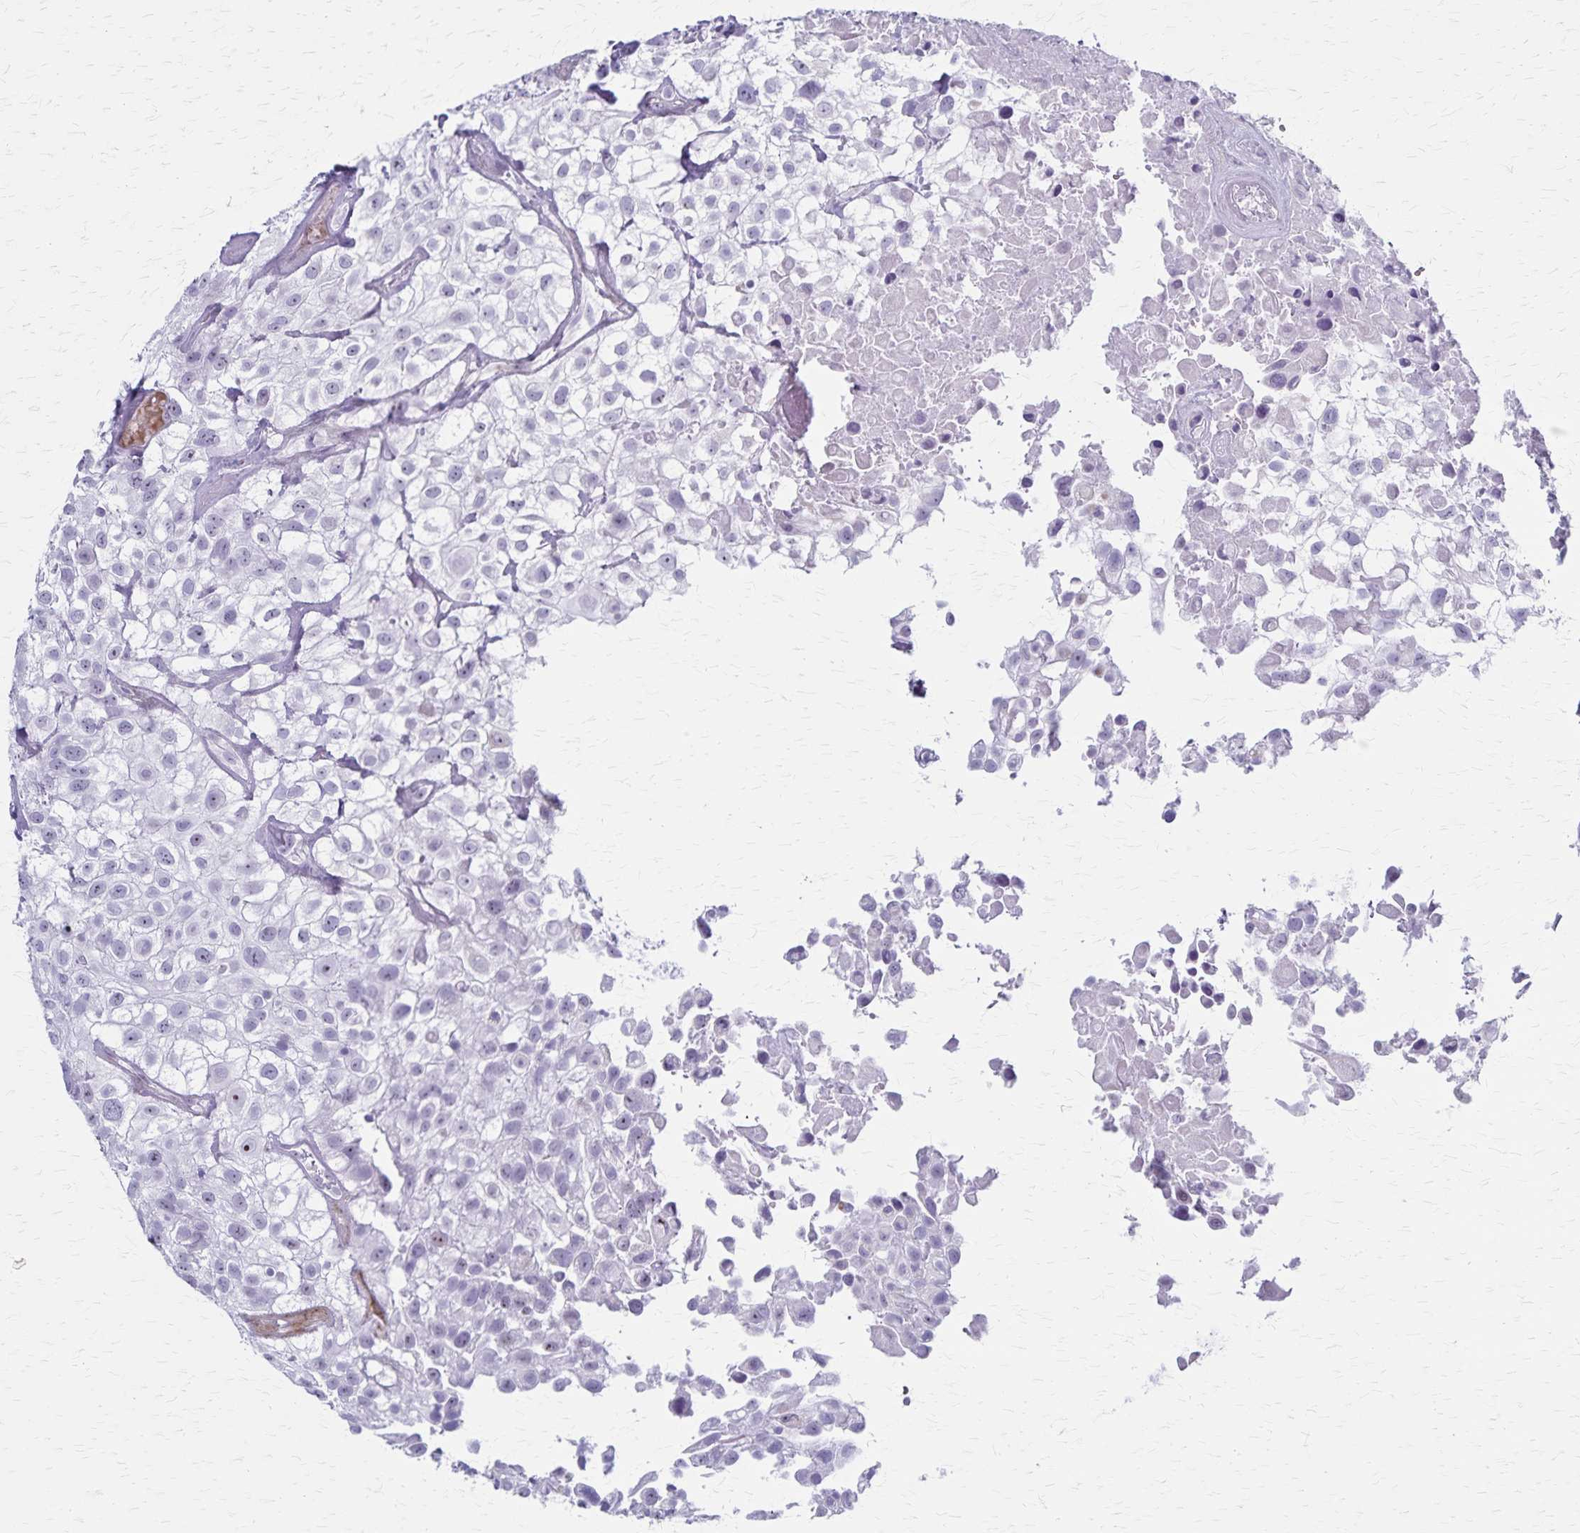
{"staining": {"intensity": "negative", "quantity": "none", "location": "none"}, "tissue": "urothelial cancer", "cell_type": "Tumor cells", "image_type": "cancer", "snomed": [{"axis": "morphology", "description": "Urothelial carcinoma, High grade"}, {"axis": "topography", "description": "Urinary bladder"}], "caption": "IHC photomicrograph of human urothelial cancer stained for a protein (brown), which shows no positivity in tumor cells.", "gene": "DLK2", "patient": {"sex": "male", "age": 56}}